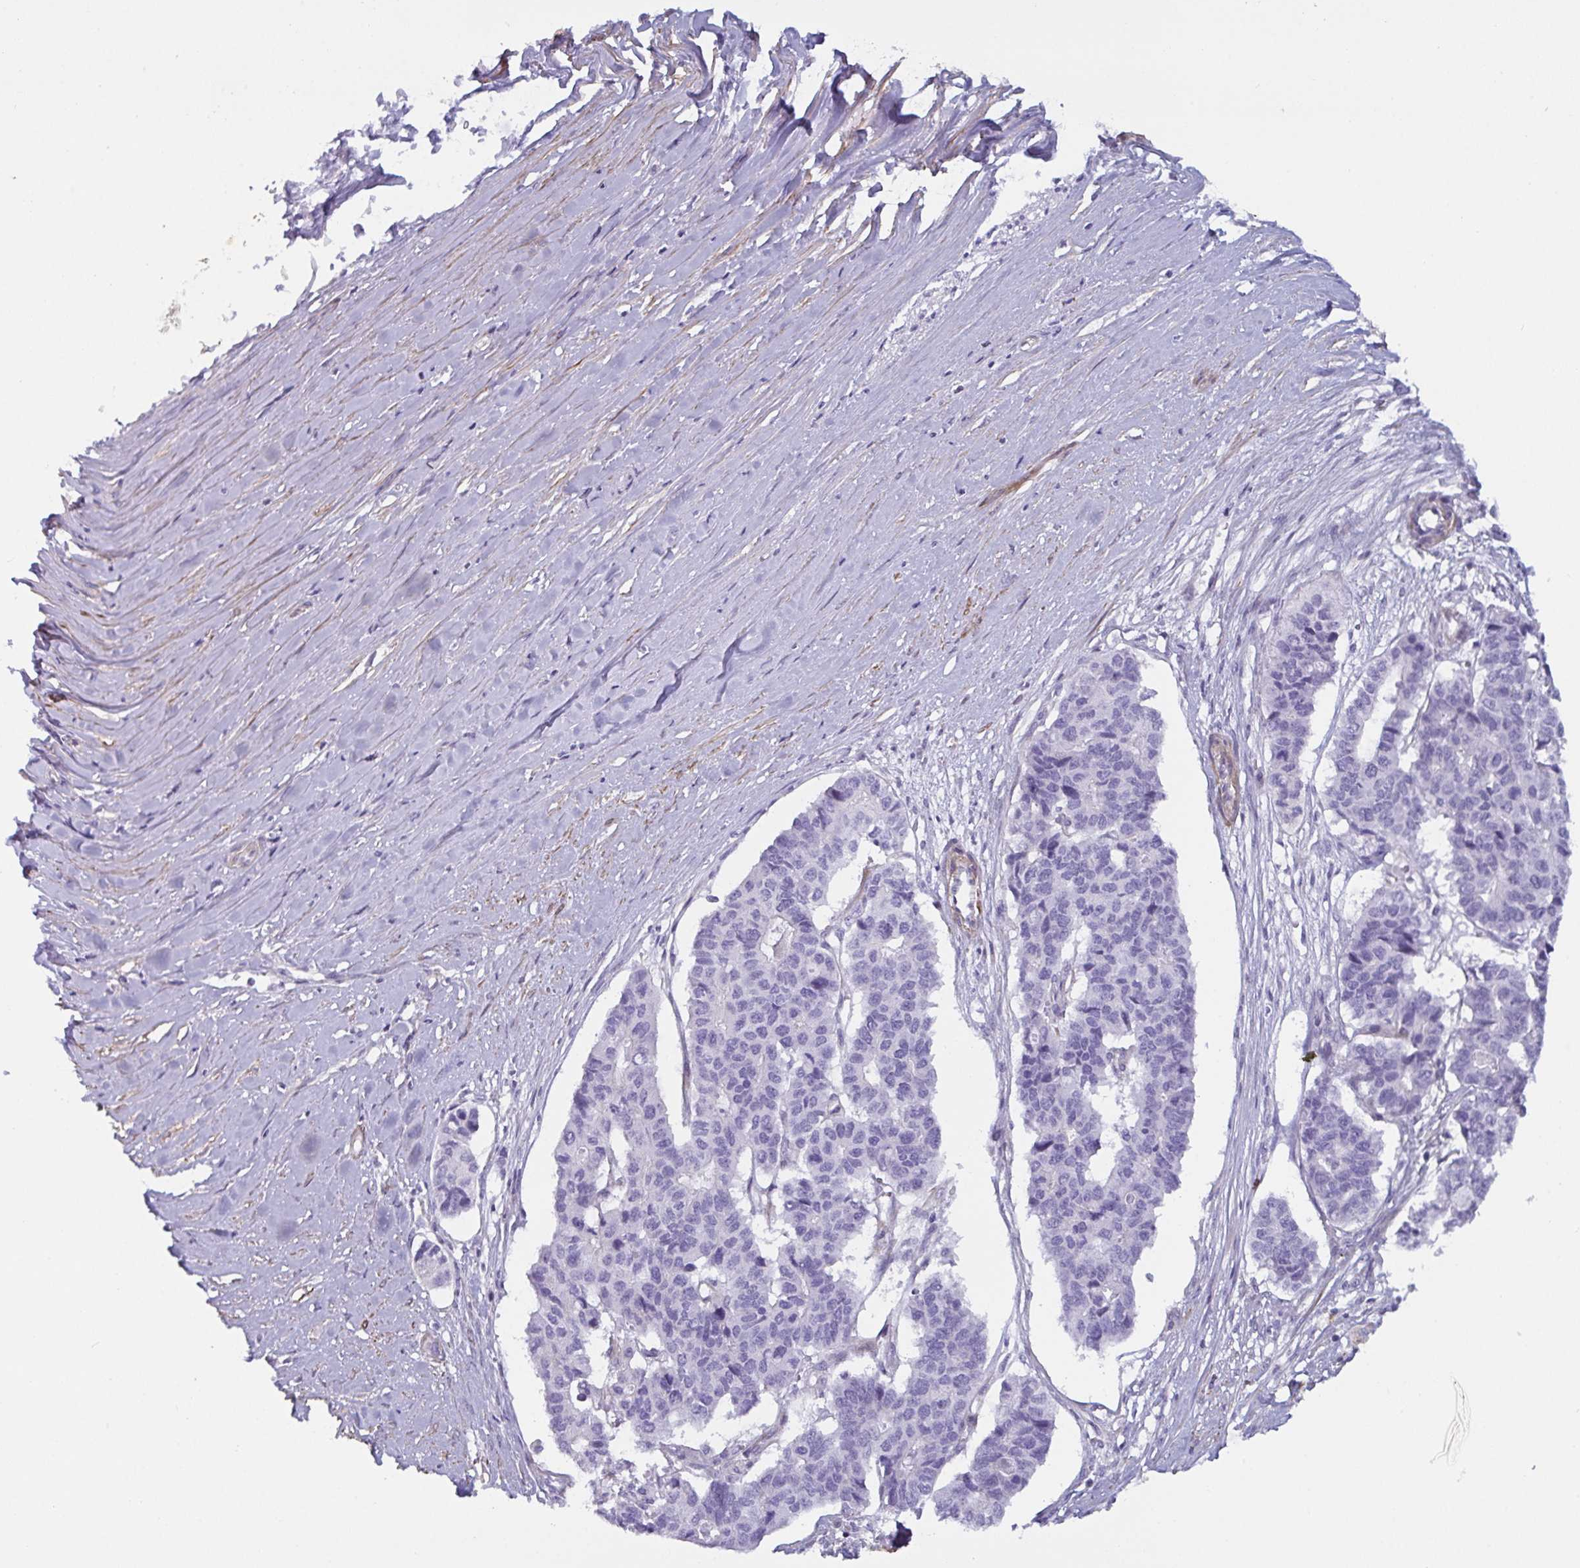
{"staining": {"intensity": "negative", "quantity": "none", "location": "none"}, "tissue": "pancreatic cancer", "cell_type": "Tumor cells", "image_type": "cancer", "snomed": [{"axis": "morphology", "description": "Adenocarcinoma, NOS"}, {"axis": "topography", "description": "Pancreas"}], "caption": "Tumor cells show no significant protein expression in pancreatic cancer.", "gene": "OR5P3", "patient": {"sex": "male", "age": 50}}